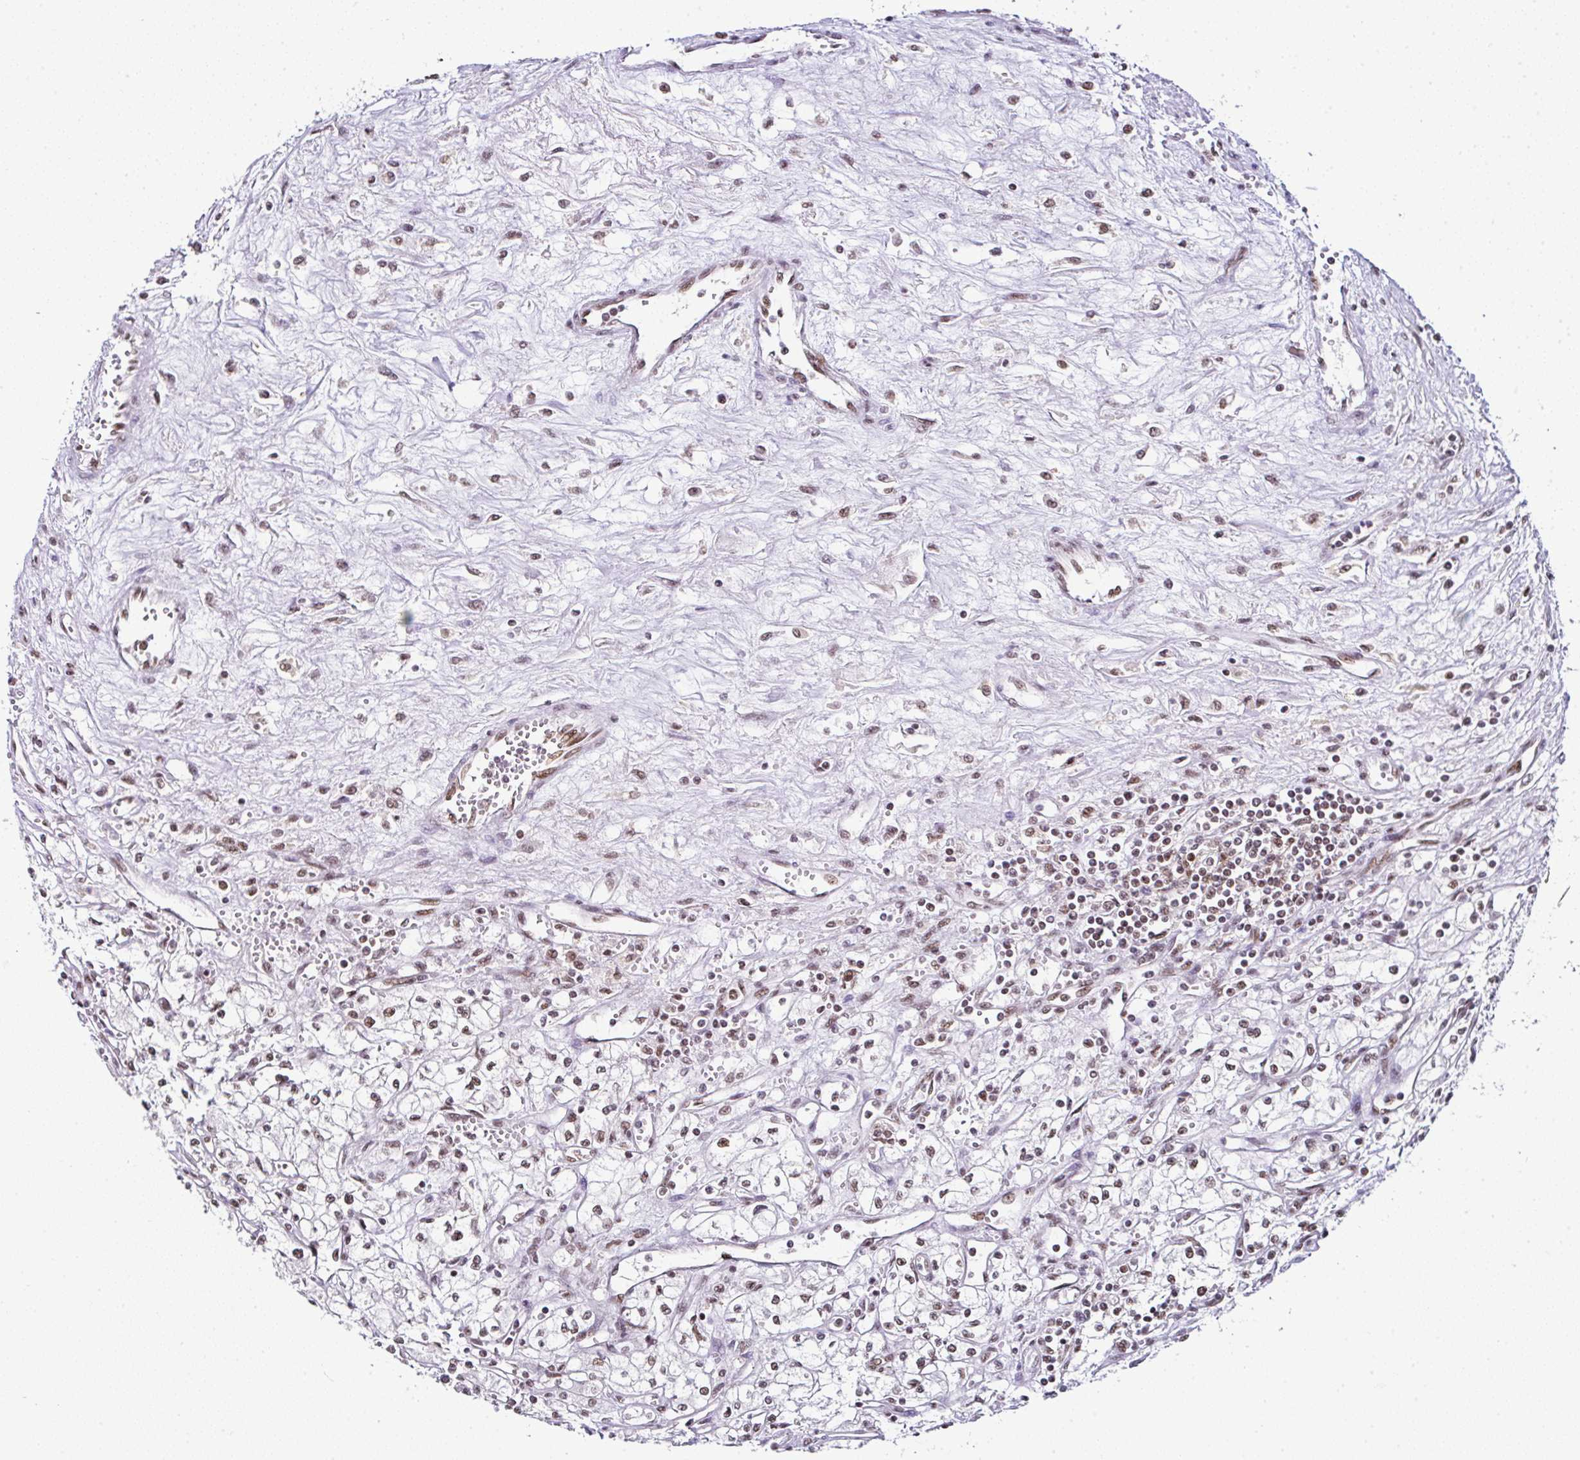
{"staining": {"intensity": "moderate", "quantity": ">75%", "location": "nuclear"}, "tissue": "renal cancer", "cell_type": "Tumor cells", "image_type": "cancer", "snomed": [{"axis": "morphology", "description": "Adenocarcinoma, NOS"}, {"axis": "topography", "description": "Kidney"}], "caption": "DAB immunohistochemical staining of human adenocarcinoma (renal) exhibits moderate nuclear protein expression in about >75% of tumor cells. (DAB = brown stain, brightfield microscopy at high magnification).", "gene": "PTPN2", "patient": {"sex": "male", "age": 59}}